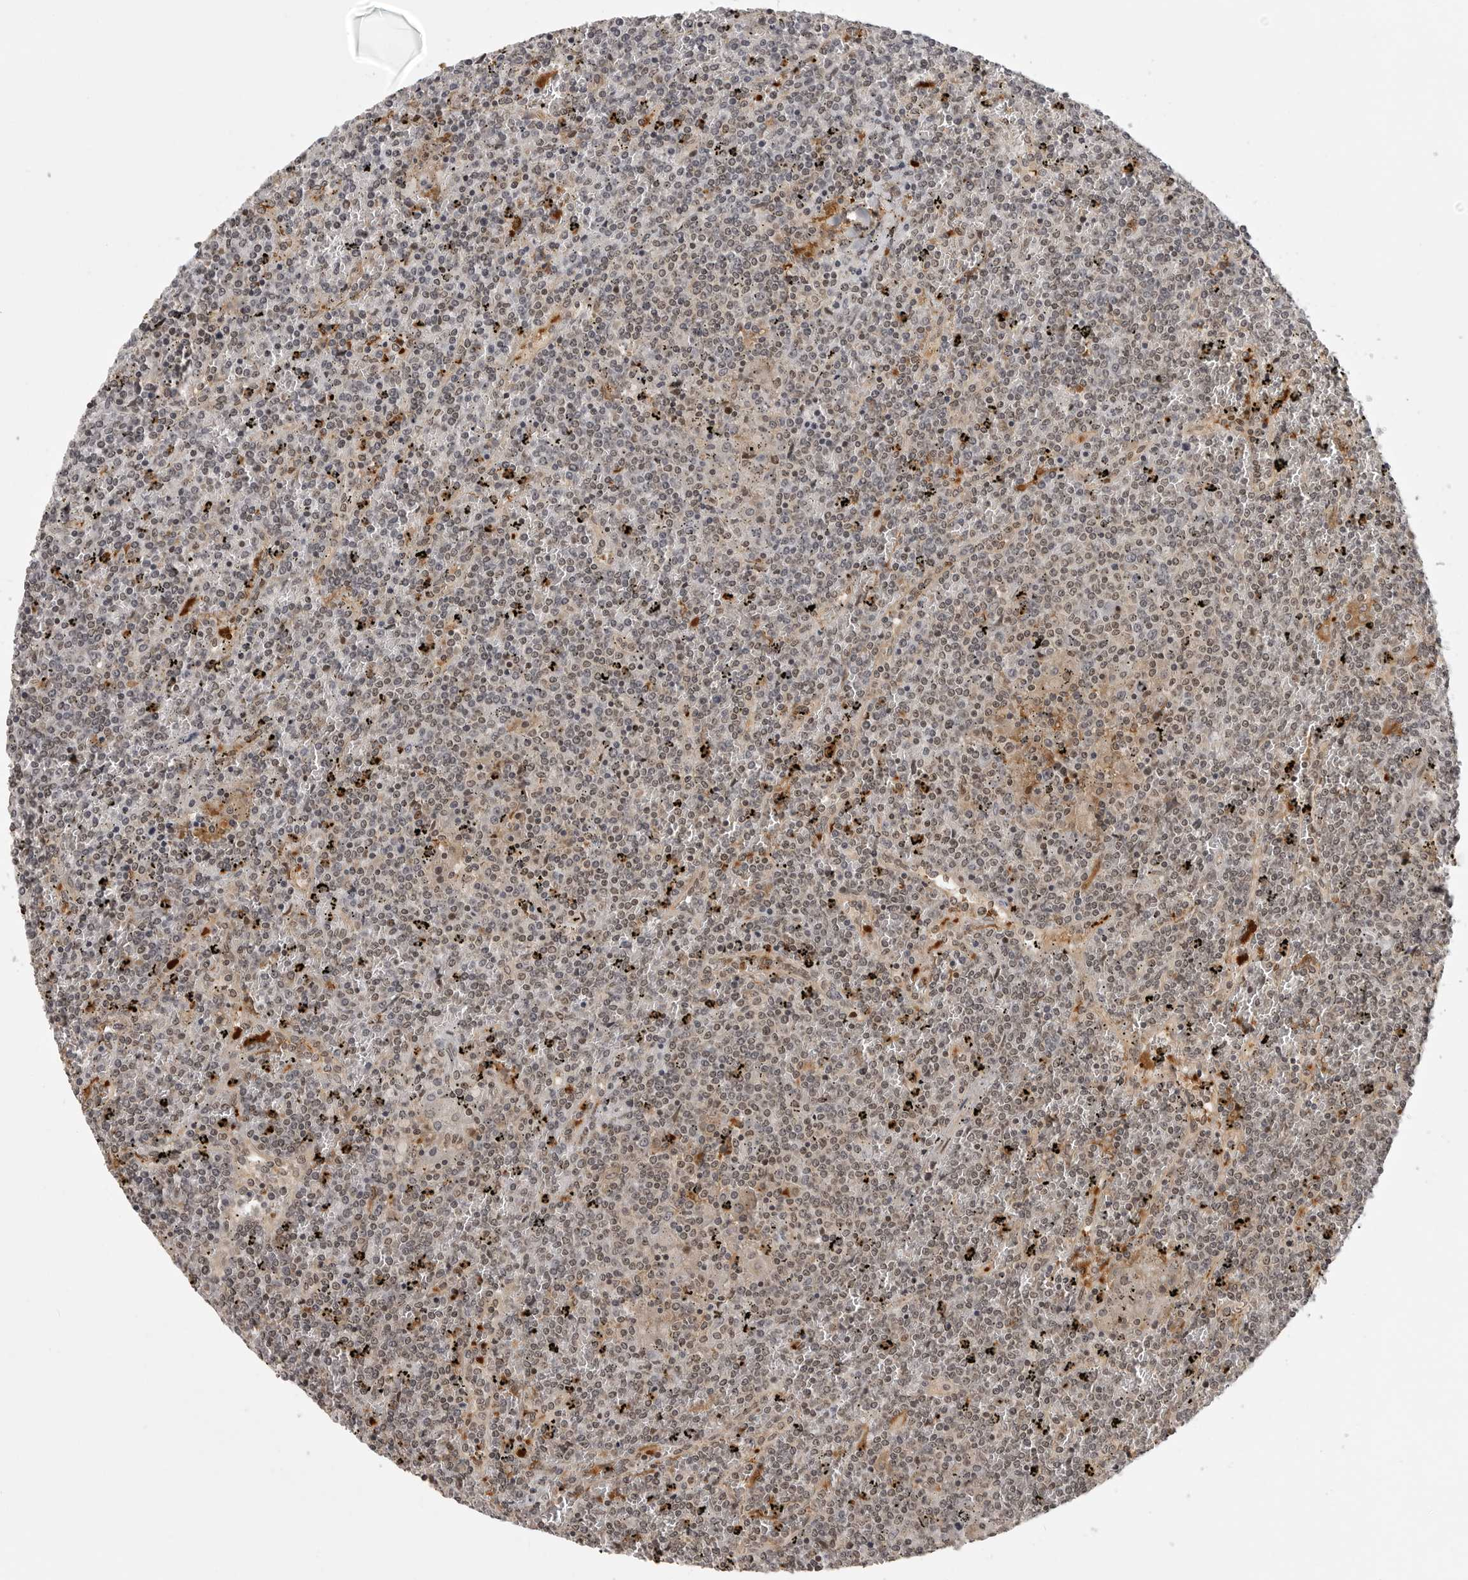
{"staining": {"intensity": "moderate", "quantity": "<25%", "location": "cytoplasmic/membranous,nuclear"}, "tissue": "lymphoma", "cell_type": "Tumor cells", "image_type": "cancer", "snomed": [{"axis": "morphology", "description": "Malignant lymphoma, non-Hodgkin's type, Low grade"}, {"axis": "topography", "description": "Spleen"}], "caption": "This is an image of immunohistochemistry (IHC) staining of low-grade malignant lymphoma, non-Hodgkin's type, which shows moderate expression in the cytoplasmic/membranous and nuclear of tumor cells.", "gene": "PEG3", "patient": {"sex": "female", "age": 19}}